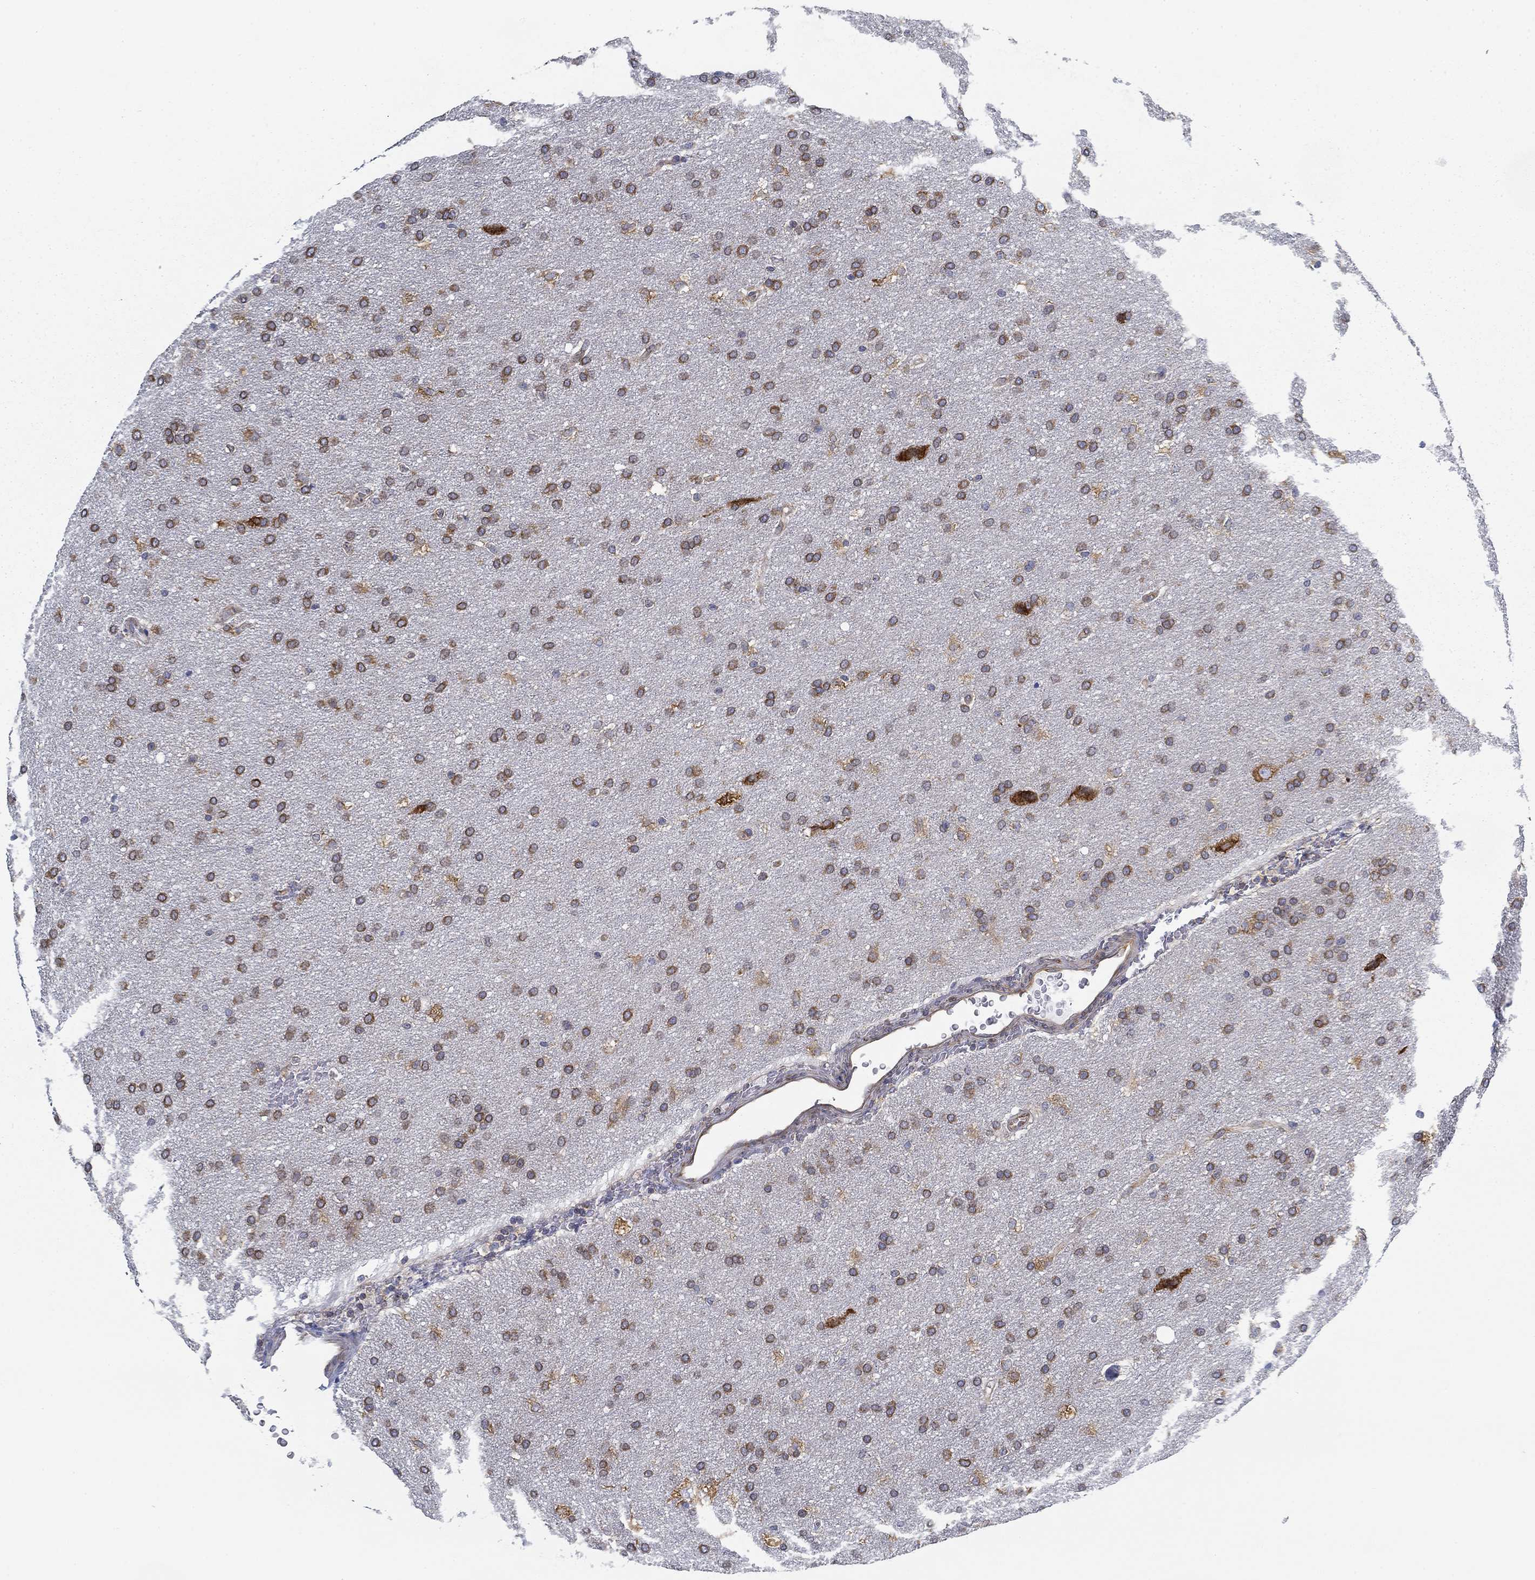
{"staining": {"intensity": "moderate", "quantity": ">75%", "location": "cytoplasmic/membranous"}, "tissue": "glioma", "cell_type": "Tumor cells", "image_type": "cancer", "snomed": [{"axis": "morphology", "description": "Glioma, malignant, Low grade"}, {"axis": "topography", "description": "Brain"}], "caption": "Immunohistochemistry (IHC) histopathology image of malignant low-grade glioma stained for a protein (brown), which reveals medium levels of moderate cytoplasmic/membranous staining in about >75% of tumor cells.", "gene": "FXR1", "patient": {"sex": "female", "age": 37}}